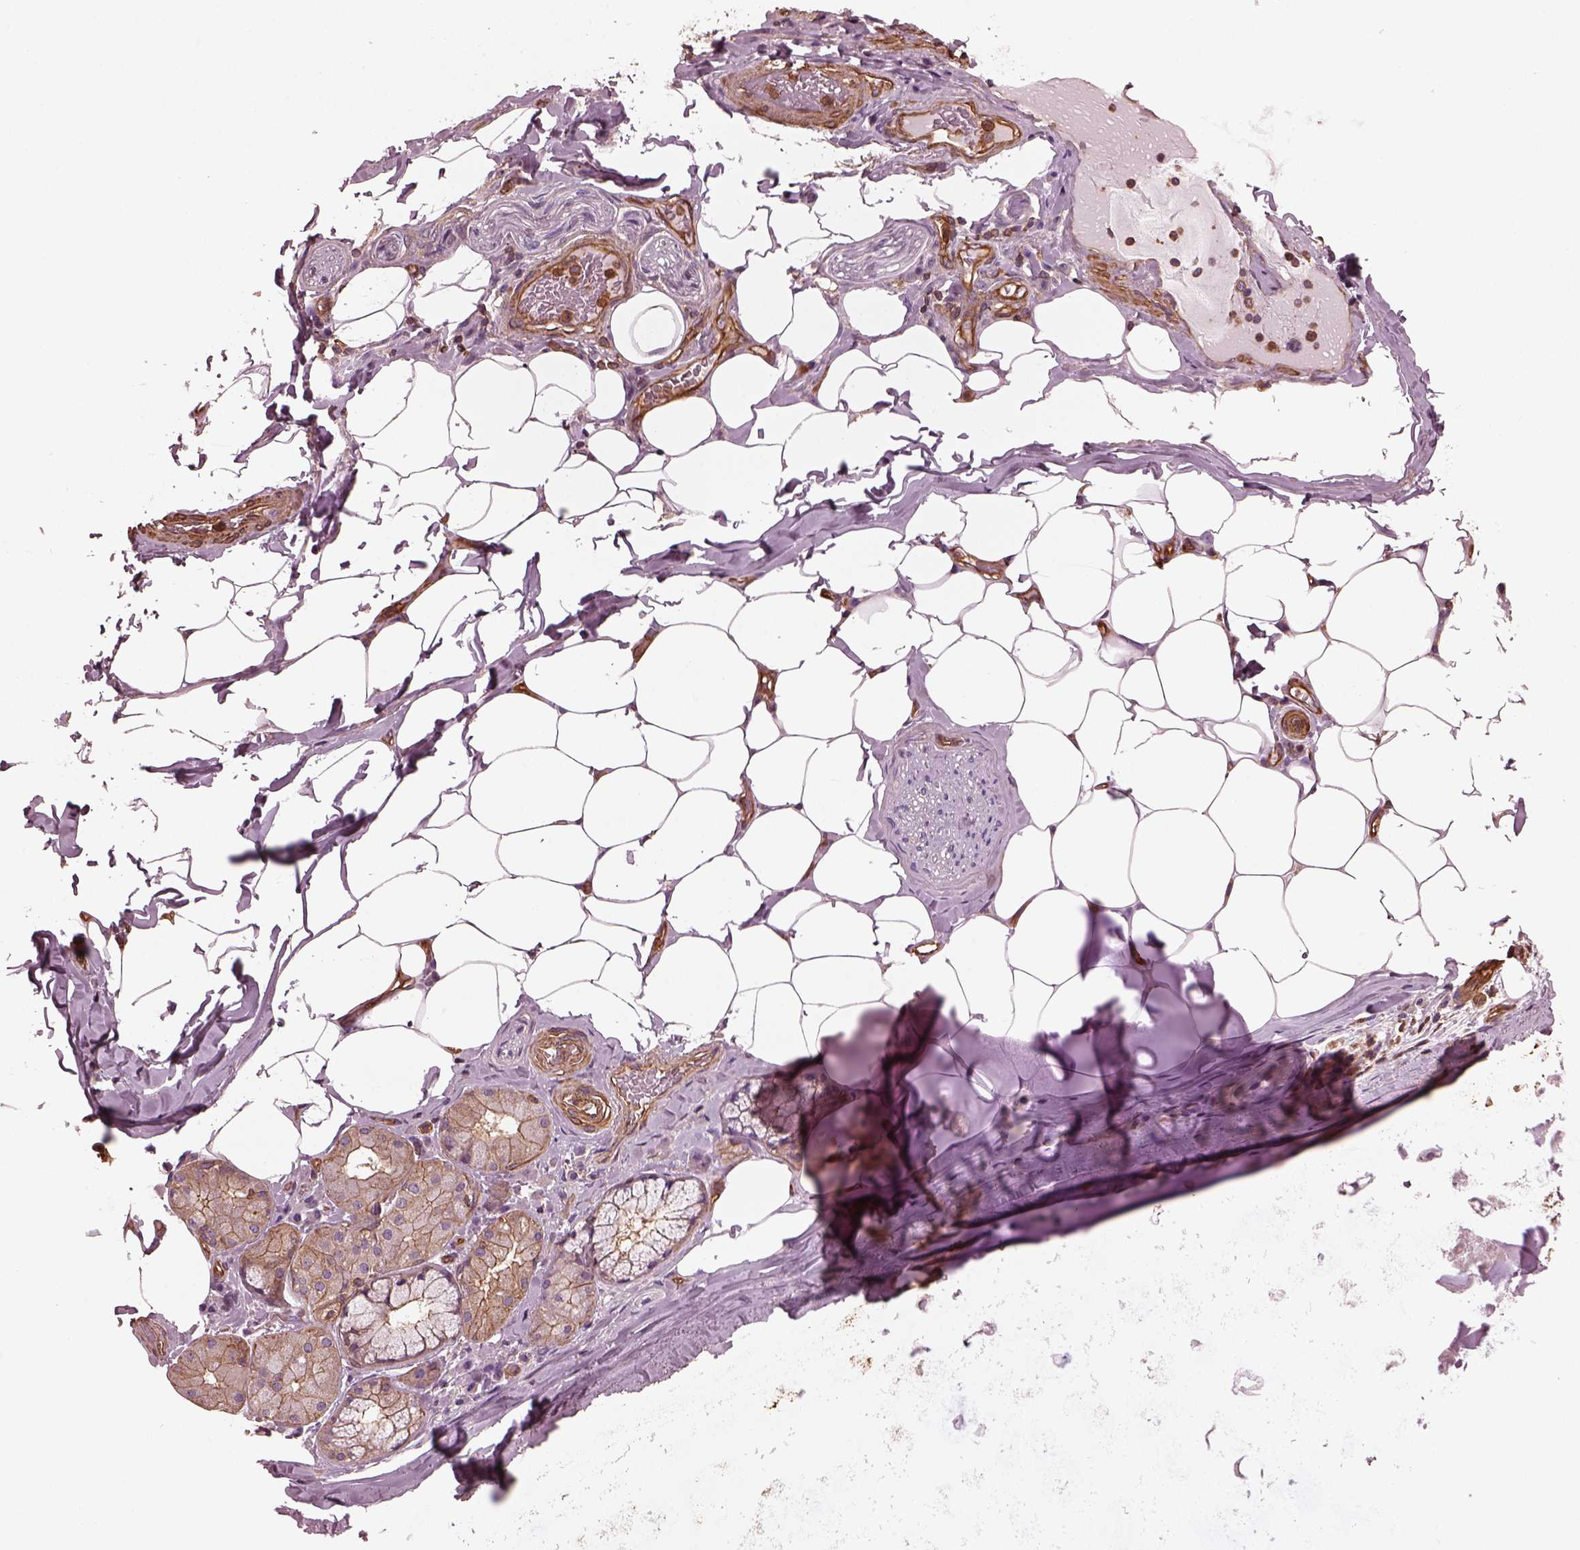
{"staining": {"intensity": "negative", "quantity": "none", "location": "none"}, "tissue": "adipose tissue", "cell_type": "Adipocytes", "image_type": "normal", "snomed": [{"axis": "morphology", "description": "Normal tissue, NOS"}, {"axis": "topography", "description": "Bronchus"}, {"axis": "topography", "description": "Lung"}], "caption": "The histopathology image reveals no significant expression in adipocytes of adipose tissue.", "gene": "MYL1", "patient": {"sex": "female", "age": 57}}